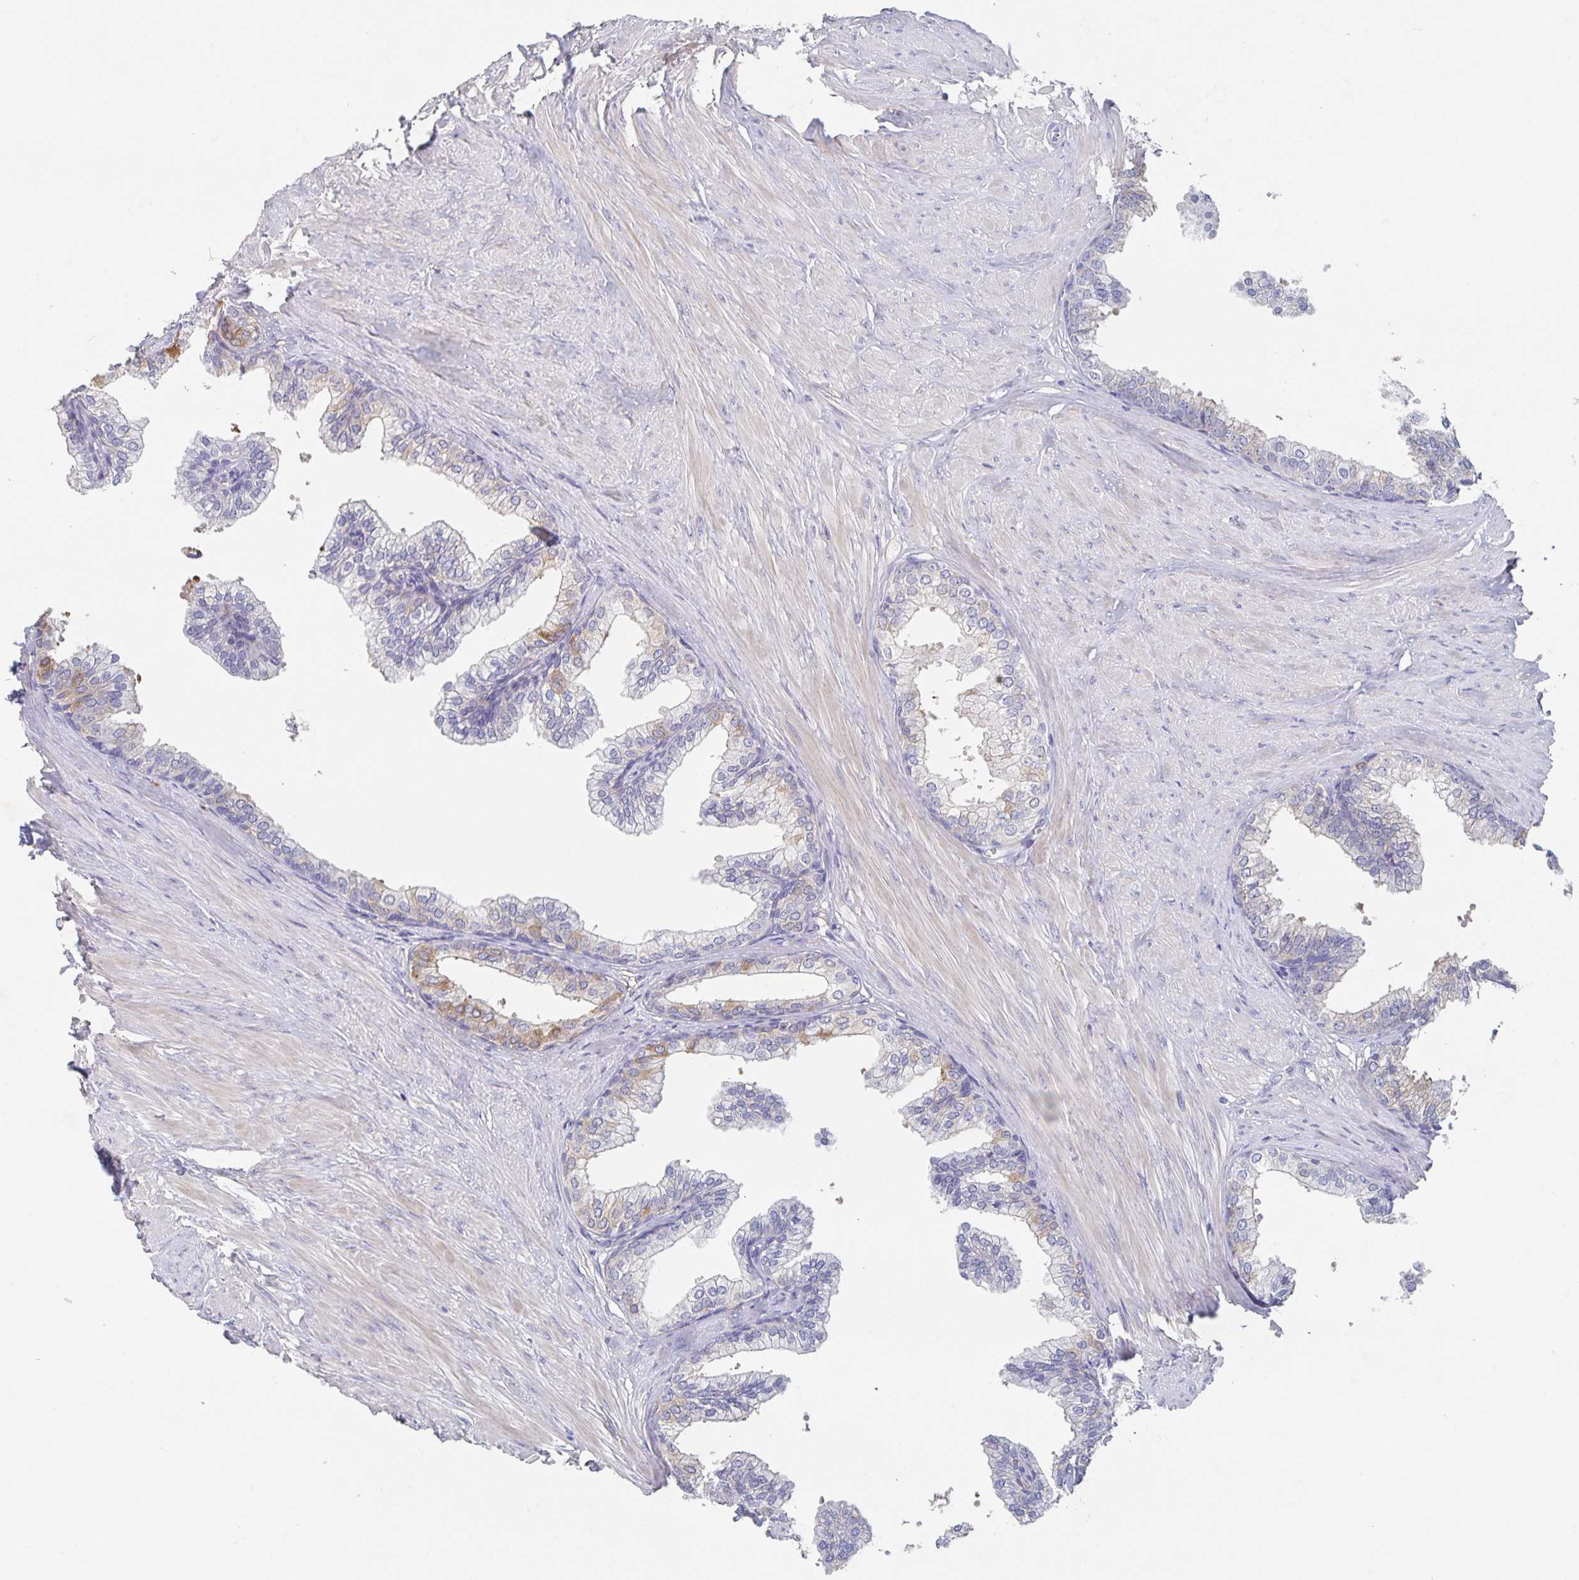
{"staining": {"intensity": "moderate", "quantity": "<25%", "location": "cytoplasmic/membranous"}, "tissue": "prostate", "cell_type": "Glandular cells", "image_type": "normal", "snomed": [{"axis": "morphology", "description": "Normal tissue, NOS"}, {"axis": "topography", "description": "Prostate"}, {"axis": "topography", "description": "Peripheral nerve tissue"}], "caption": "Immunohistochemical staining of benign human prostate exhibits moderate cytoplasmic/membranous protein expression in about <25% of glandular cells.", "gene": "CDC42BPG", "patient": {"sex": "male", "age": 55}}